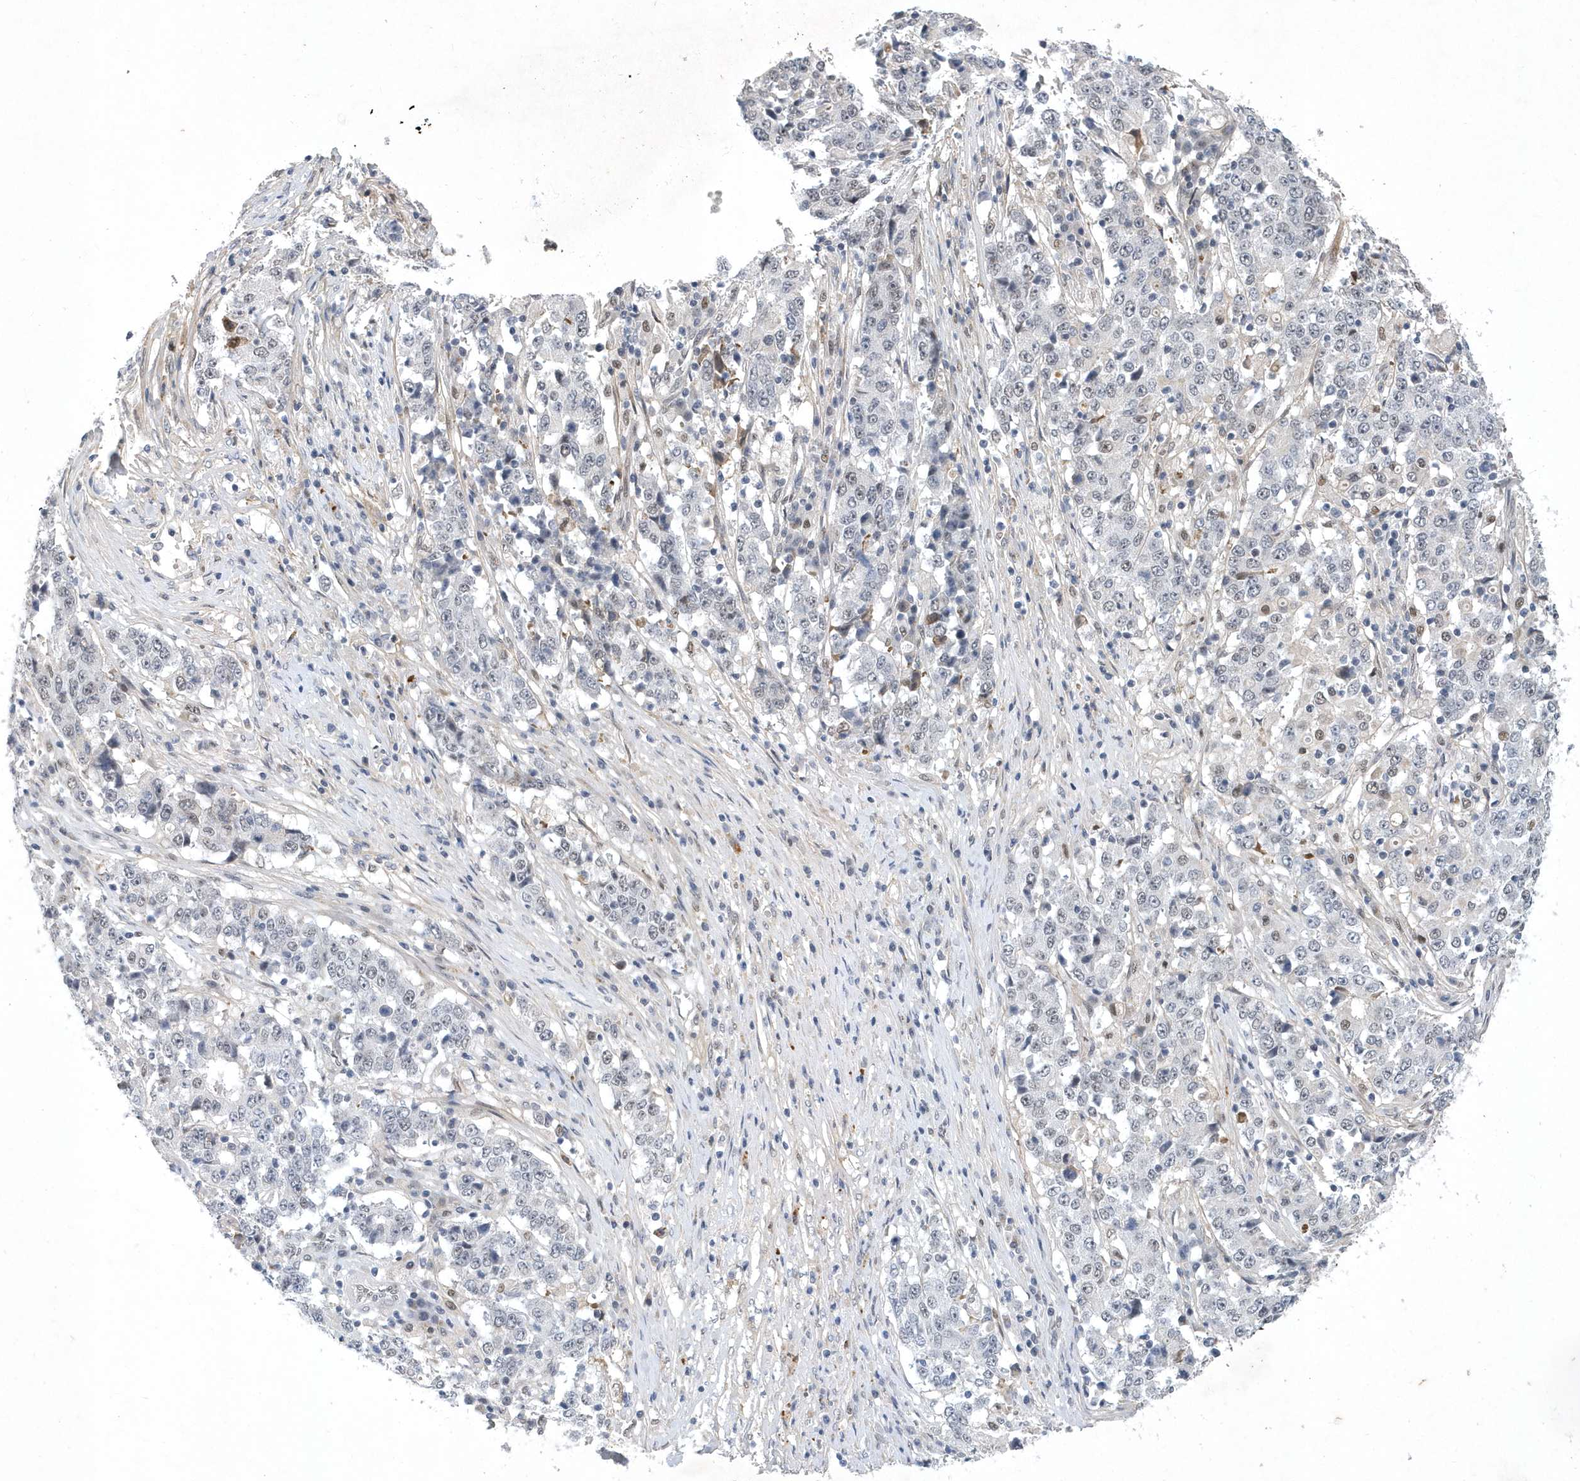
{"staining": {"intensity": "negative", "quantity": "none", "location": "none"}, "tissue": "stomach cancer", "cell_type": "Tumor cells", "image_type": "cancer", "snomed": [{"axis": "morphology", "description": "Adenocarcinoma, NOS"}, {"axis": "topography", "description": "Stomach"}], "caption": "Immunohistochemistry of human stomach adenocarcinoma shows no positivity in tumor cells.", "gene": "FAM217A", "patient": {"sex": "male", "age": 59}}